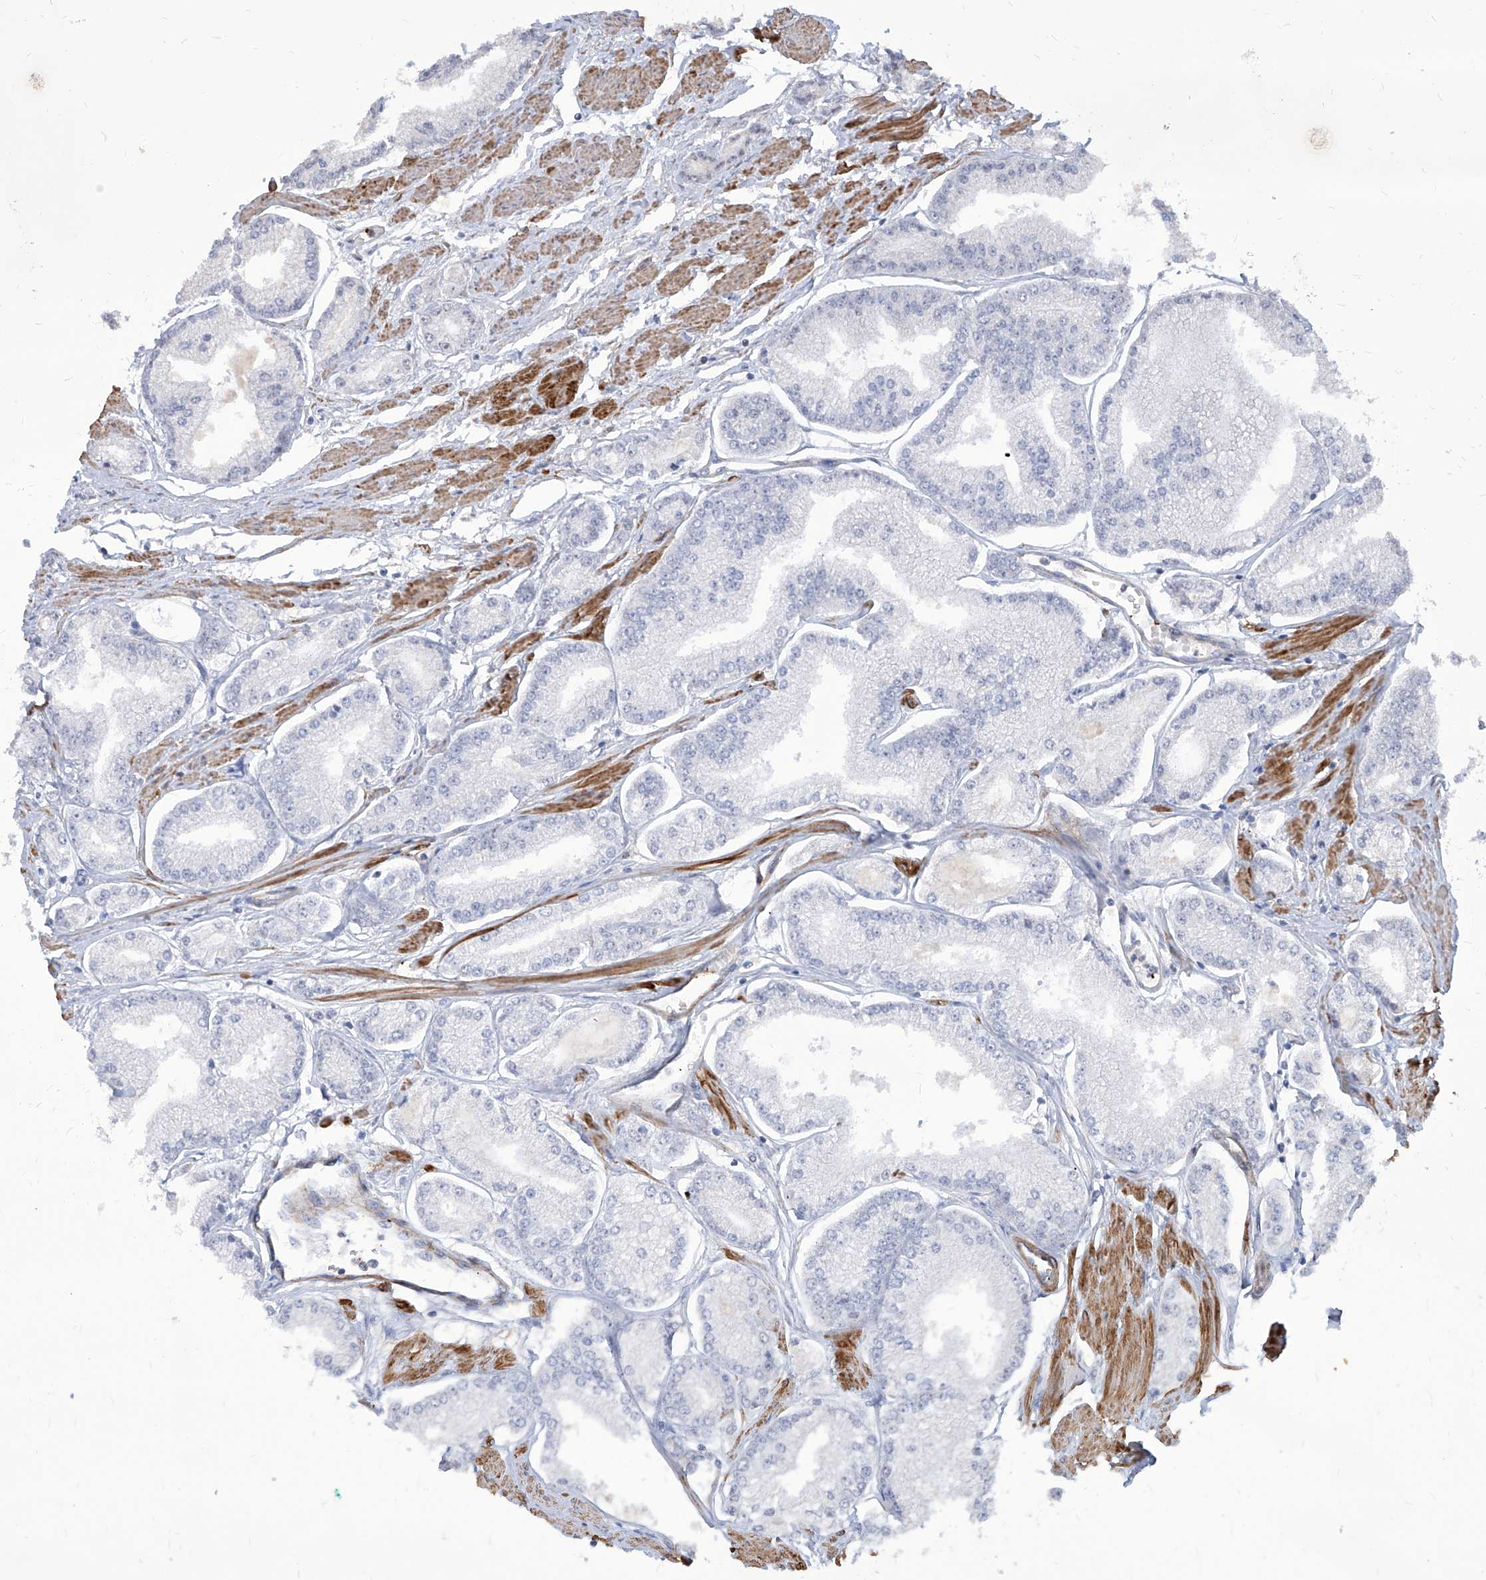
{"staining": {"intensity": "negative", "quantity": "none", "location": "none"}, "tissue": "prostate cancer", "cell_type": "Tumor cells", "image_type": "cancer", "snomed": [{"axis": "morphology", "description": "Adenocarcinoma, Low grade"}, {"axis": "topography", "description": "Prostate"}], "caption": "This is a histopathology image of immunohistochemistry staining of prostate cancer, which shows no positivity in tumor cells. (Immunohistochemistry (ihc), brightfield microscopy, high magnification).", "gene": "FAM83B", "patient": {"sex": "male", "age": 52}}